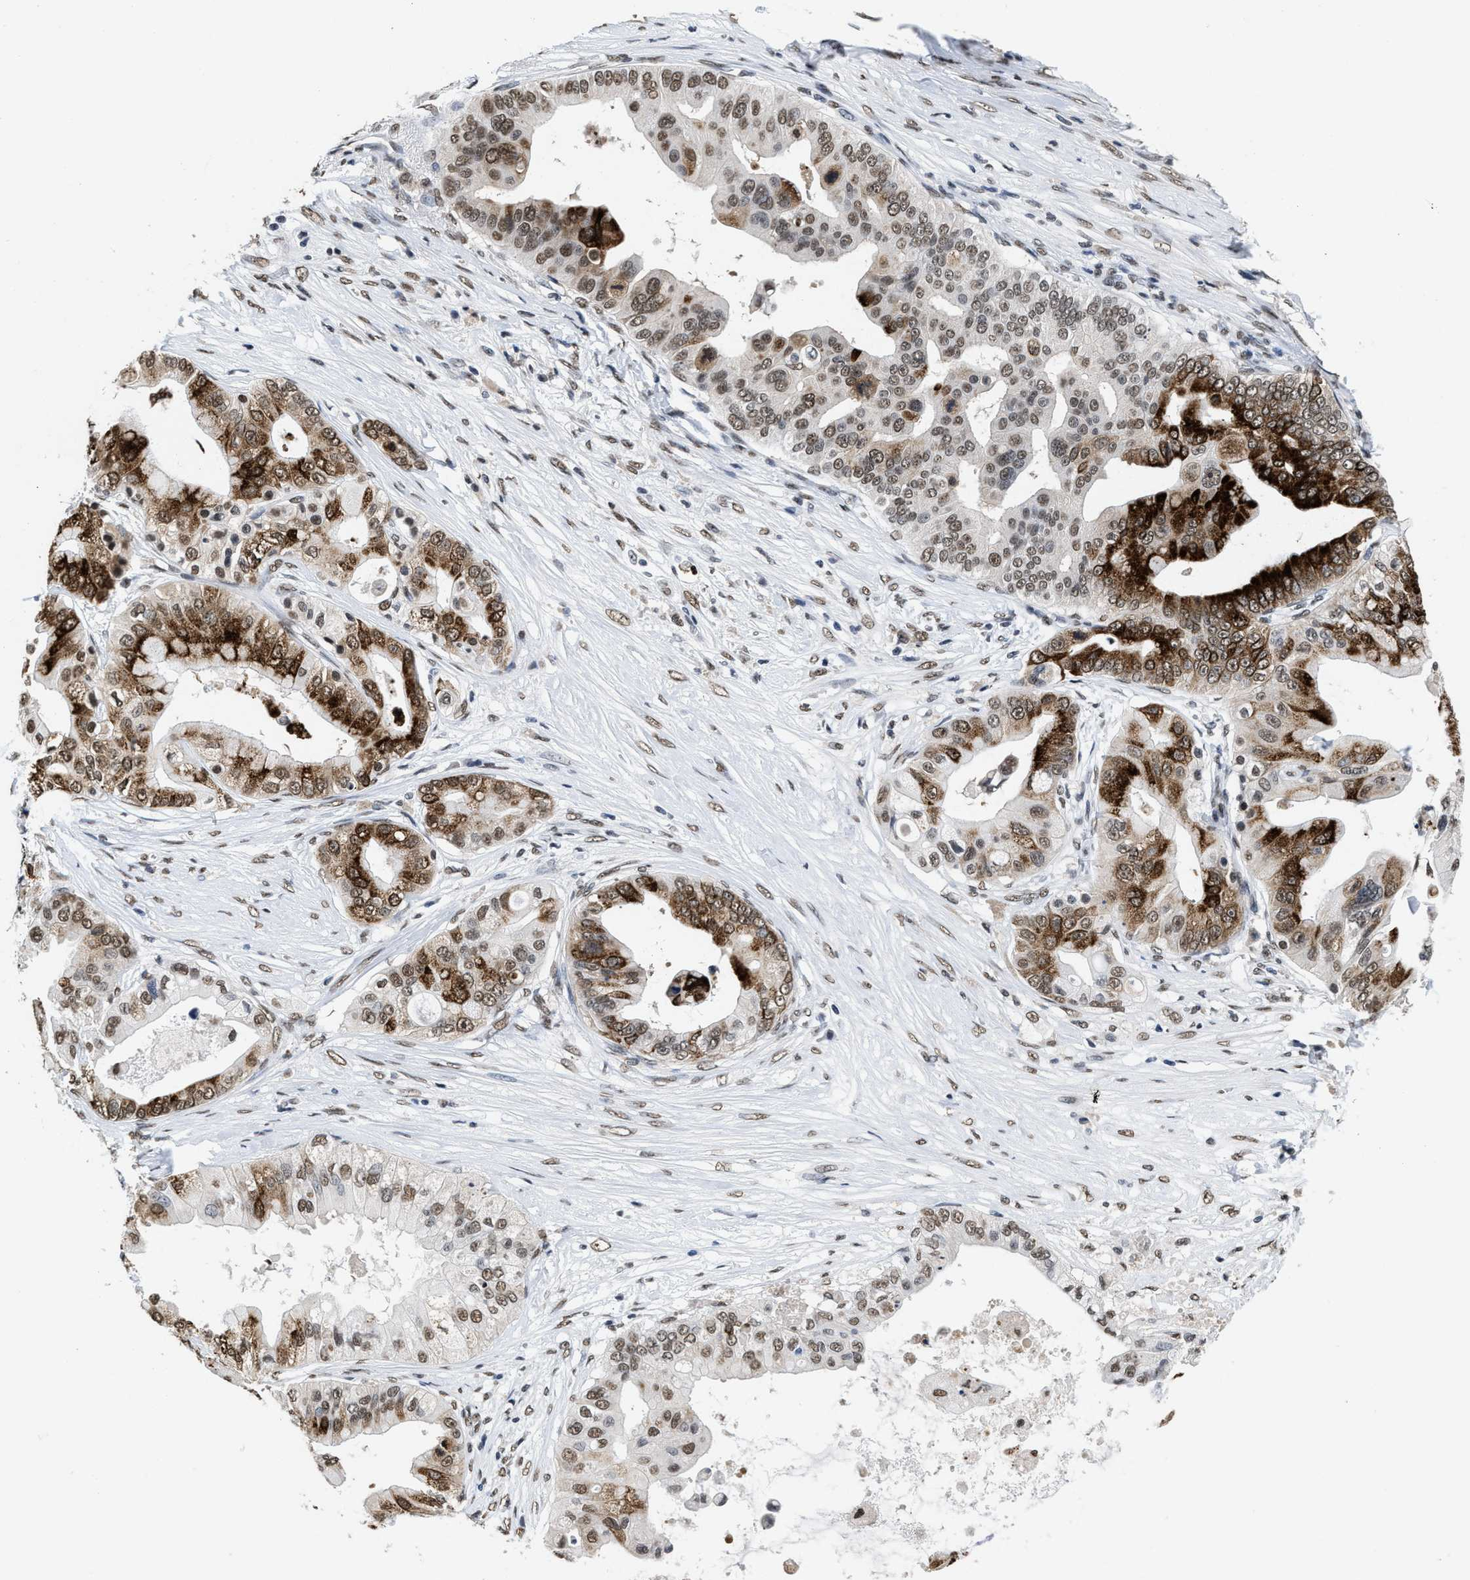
{"staining": {"intensity": "strong", "quantity": ">75%", "location": "cytoplasmic/membranous,nuclear"}, "tissue": "pancreatic cancer", "cell_type": "Tumor cells", "image_type": "cancer", "snomed": [{"axis": "morphology", "description": "Adenocarcinoma, NOS"}, {"axis": "topography", "description": "Pancreas"}], "caption": "Pancreatic adenocarcinoma stained with DAB (3,3'-diaminobenzidine) immunohistochemistry (IHC) exhibits high levels of strong cytoplasmic/membranous and nuclear positivity in approximately >75% of tumor cells. The protein is stained brown, and the nuclei are stained in blue (DAB IHC with brightfield microscopy, high magnification).", "gene": "SUPT16H", "patient": {"sex": "female", "age": 75}}